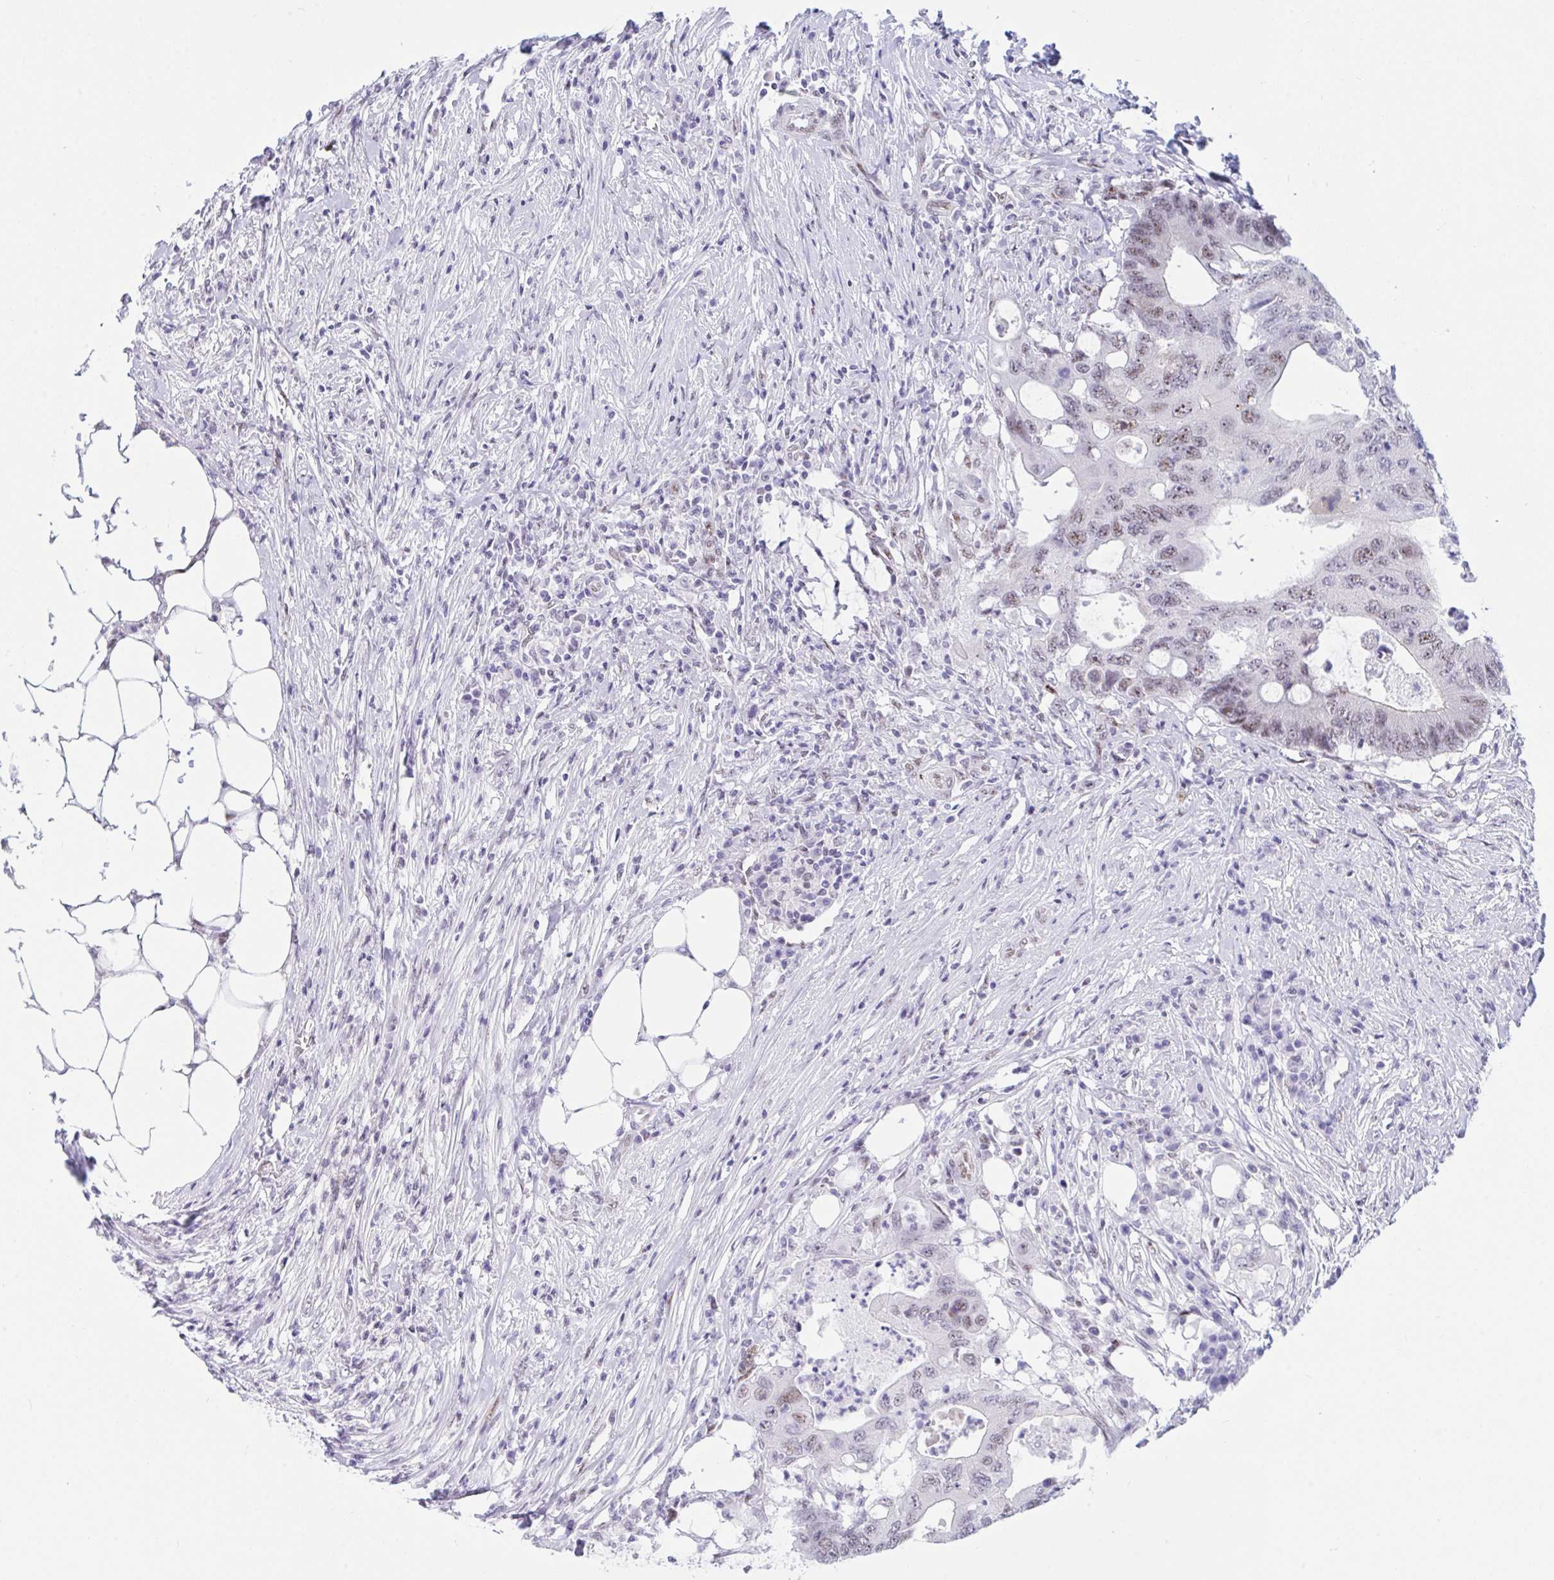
{"staining": {"intensity": "moderate", "quantity": "25%-75%", "location": "nuclear"}, "tissue": "colorectal cancer", "cell_type": "Tumor cells", "image_type": "cancer", "snomed": [{"axis": "morphology", "description": "Adenocarcinoma, NOS"}, {"axis": "topography", "description": "Colon"}], "caption": "IHC photomicrograph of neoplastic tissue: human adenocarcinoma (colorectal) stained using immunohistochemistry demonstrates medium levels of moderate protein expression localized specifically in the nuclear of tumor cells, appearing as a nuclear brown color.", "gene": "IKZF2", "patient": {"sex": "male", "age": 71}}